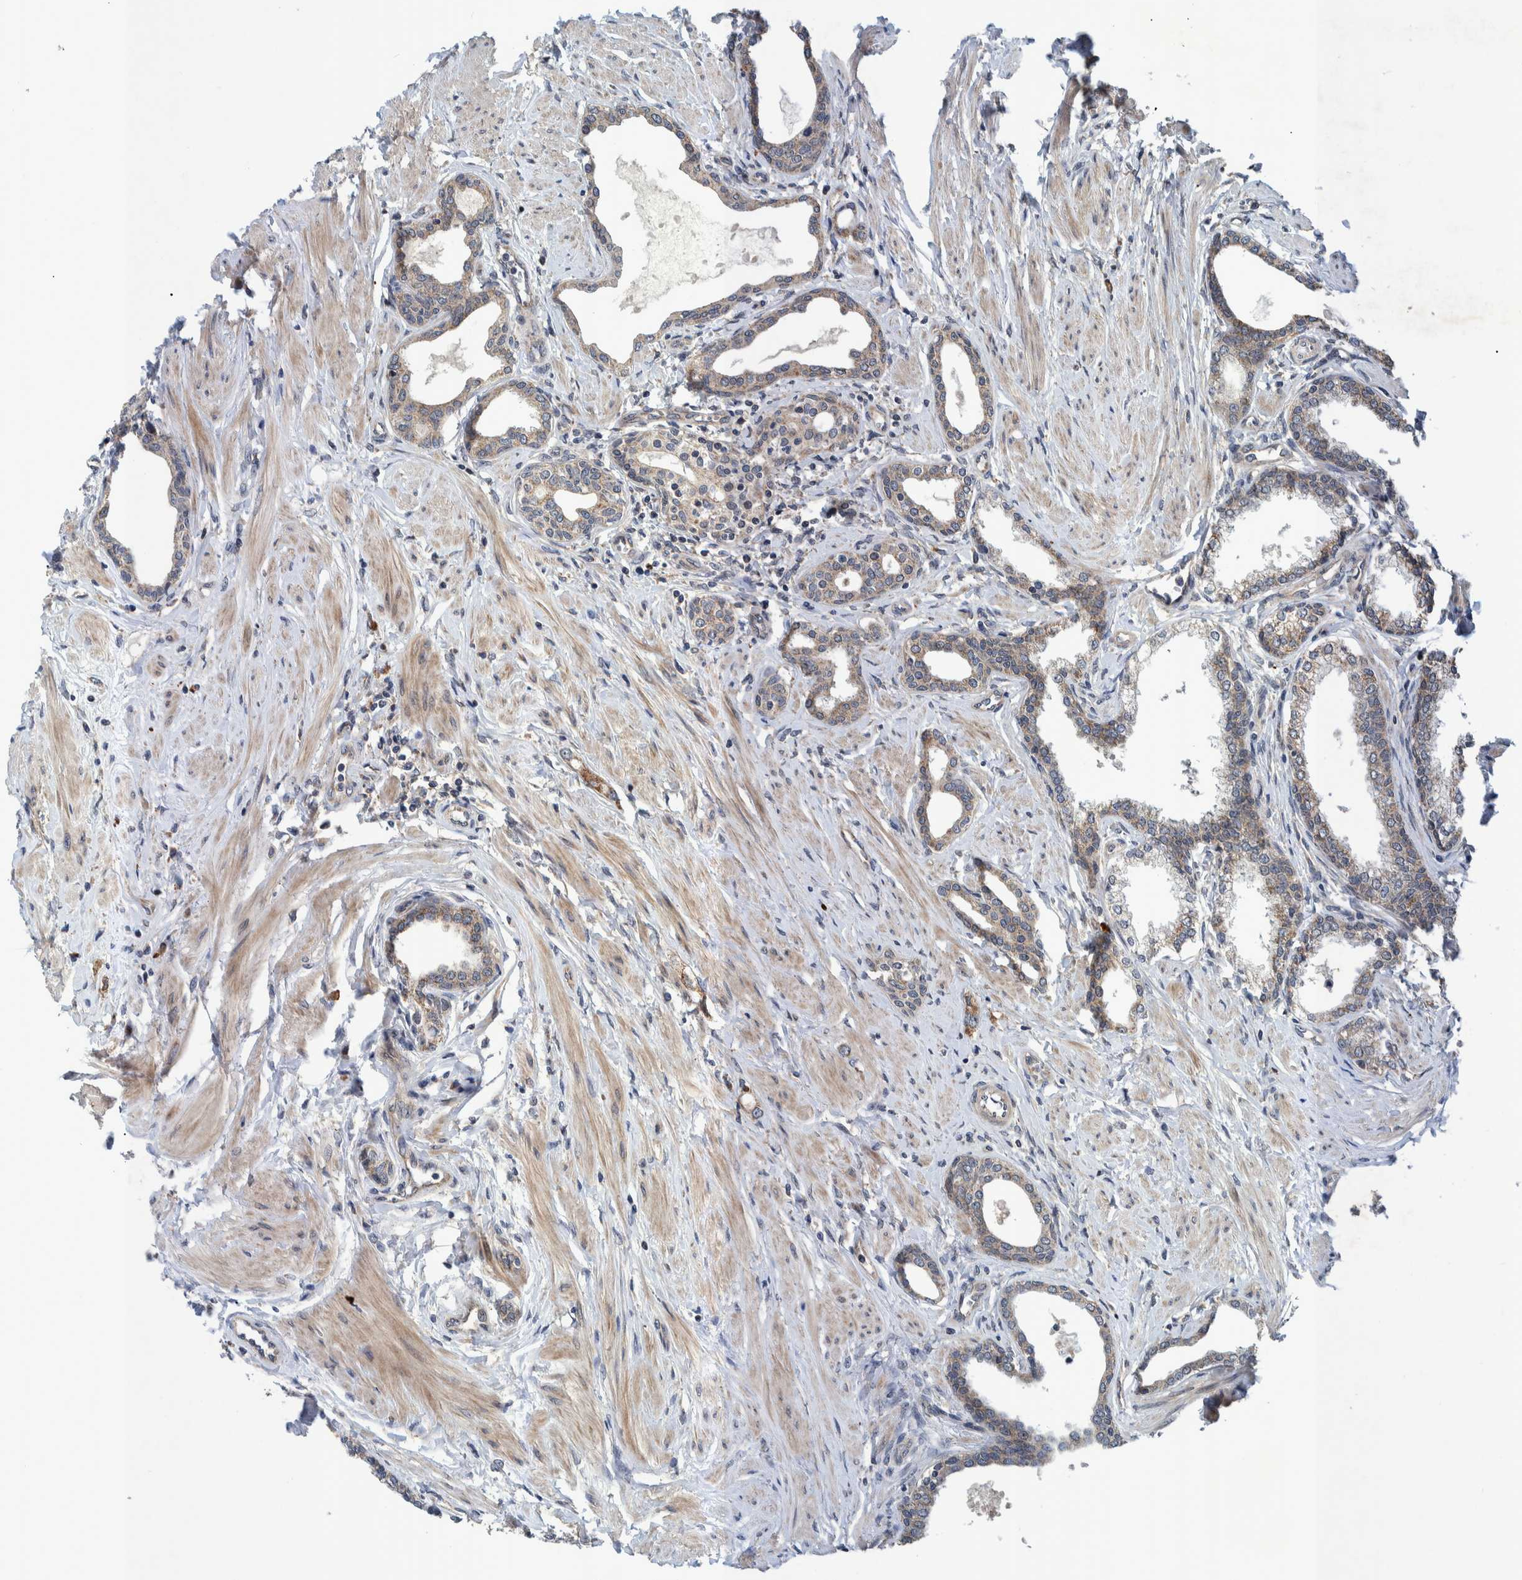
{"staining": {"intensity": "weak", "quantity": "25%-75%", "location": "cytoplasmic/membranous"}, "tissue": "prostate cancer", "cell_type": "Tumor cells", "image_type": "cancer", "snomed": [{"axis": "morphology", "description": "Adenocarcinoma, High grade"}, {"axis": "topography", "description": "Prostate"}], "caption": "The immunohistochemical stain labels weak cytoplasmic/membranous positivity in tumor cells of prostate cancer tissue.", "gene": "MRPS7", "patient": {"sex": "male", "age": 52}}